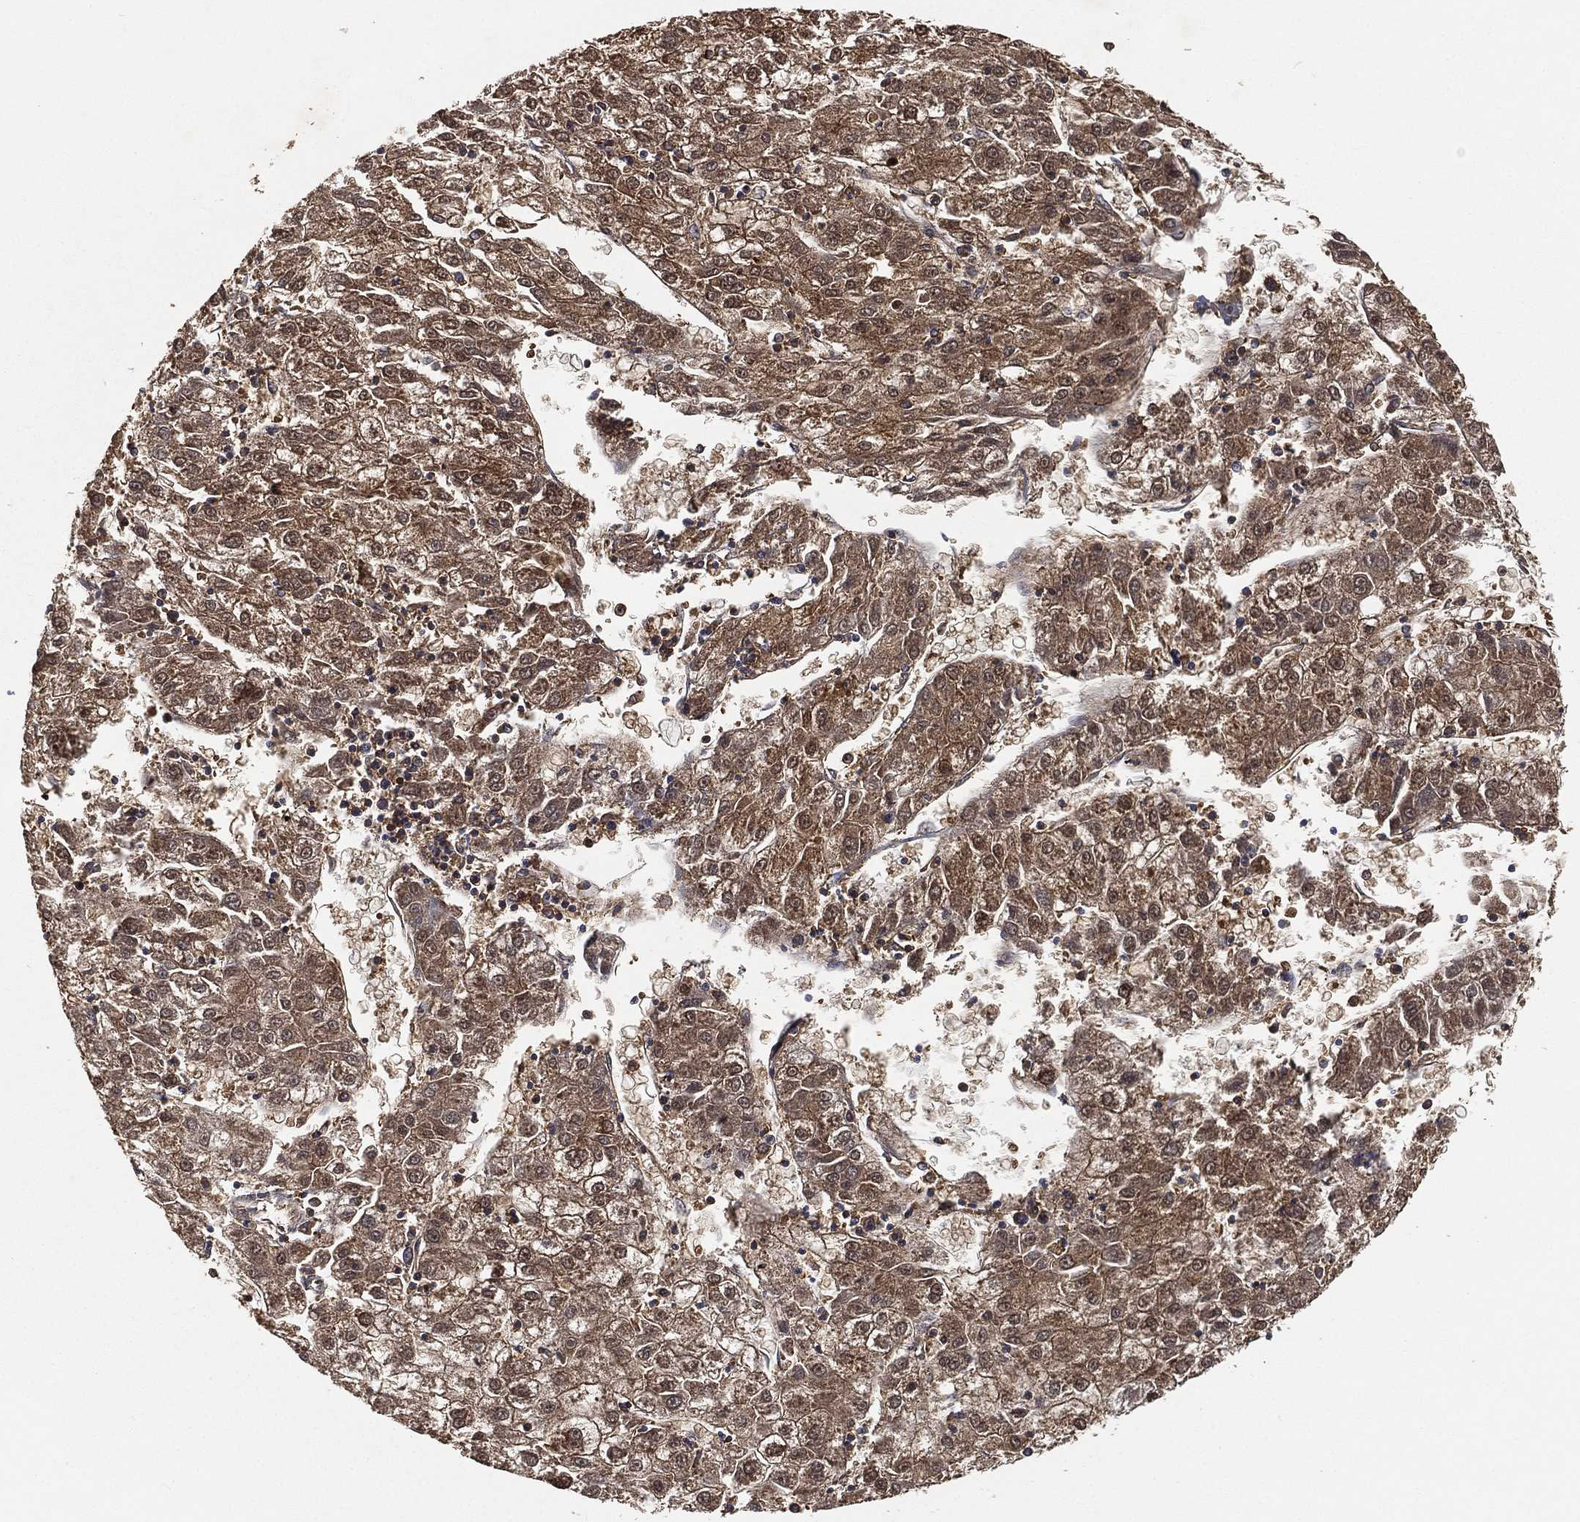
{"staining": {"intensity": "moderate", "quantity": "25%-75%", "location": "cytoplasmic/membranous"}, "tissue": "liver cancer", "cell_type": "Tumor cells", "image_type": "cancer", "snomed": [{"axis": "morphology", "description": "Carcinoma, Hepatocellular, NOS"}, {"axis": "topography", "description": "Liver"}], "caption": "DAB immunohistochemical staining of human hepatocellular carcinoma (liver) demonstrates moderate cytoplasmic/membranous protein positivity in approximately 25%-75% of tumor cells. The staining was performed using DAB, with brown indicating positive protein expression. Nuclei are stained blue with hematoxylin.", "gene": "CRYL1", "patient": {"sex": "male", "age": 72}}